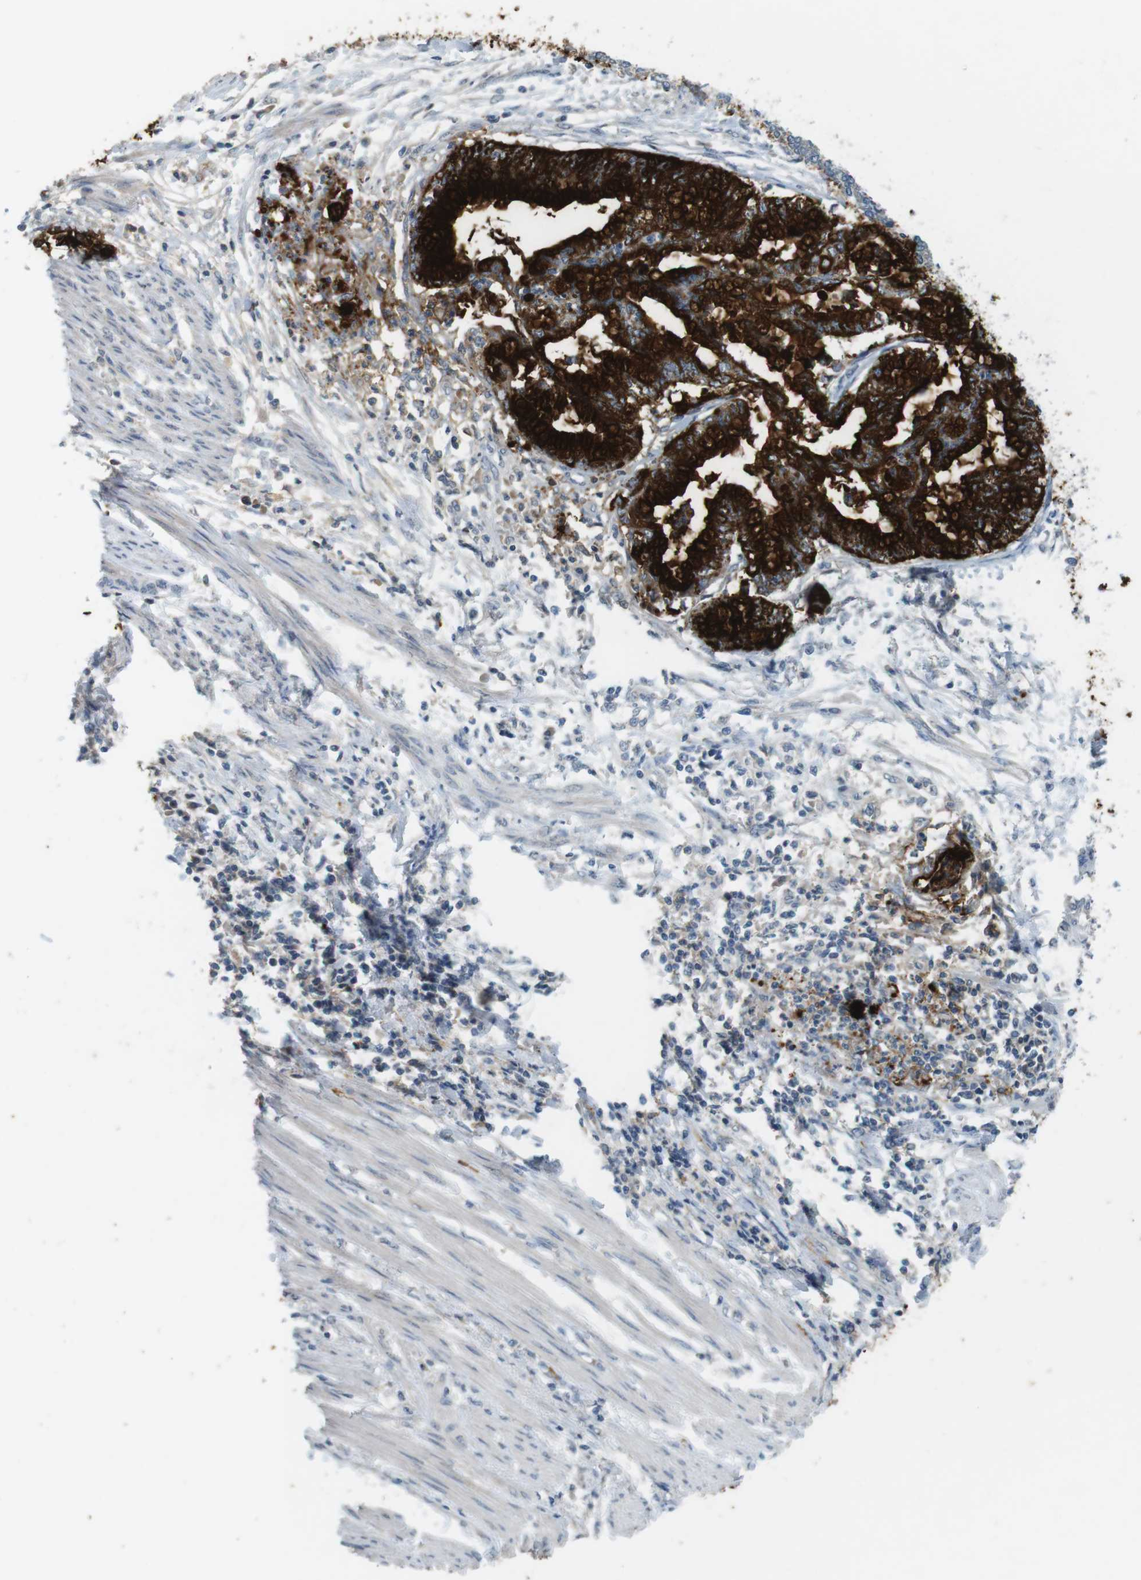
{"staining": {"intensity": "strong", "quantity": ">75%", "location": "cytoplasmic/membranous"}, "tissue": "endometrial cancer", "cell_type": "Tumor cells", "image_type": "cancer", "snomed": [{"axis": "morphology", "description": "Necrosis, NOS"}, {"axis": "morphology", "description": "Adenocarcinoma, NOS"}, {"axis": "topography", "description": "Endometrium"}], "caption": "A brown stain highlights strong cytoplasmic/membranous staining of a protein in adenocarcinoma (endometrial) tumor cells. (Stains: DAB in brown, nuclei in blue, Microscopy: brightfield microscopy at high magnification).", "gene": "MUC5B", "patient": {"sex": "female", "age": 79}}